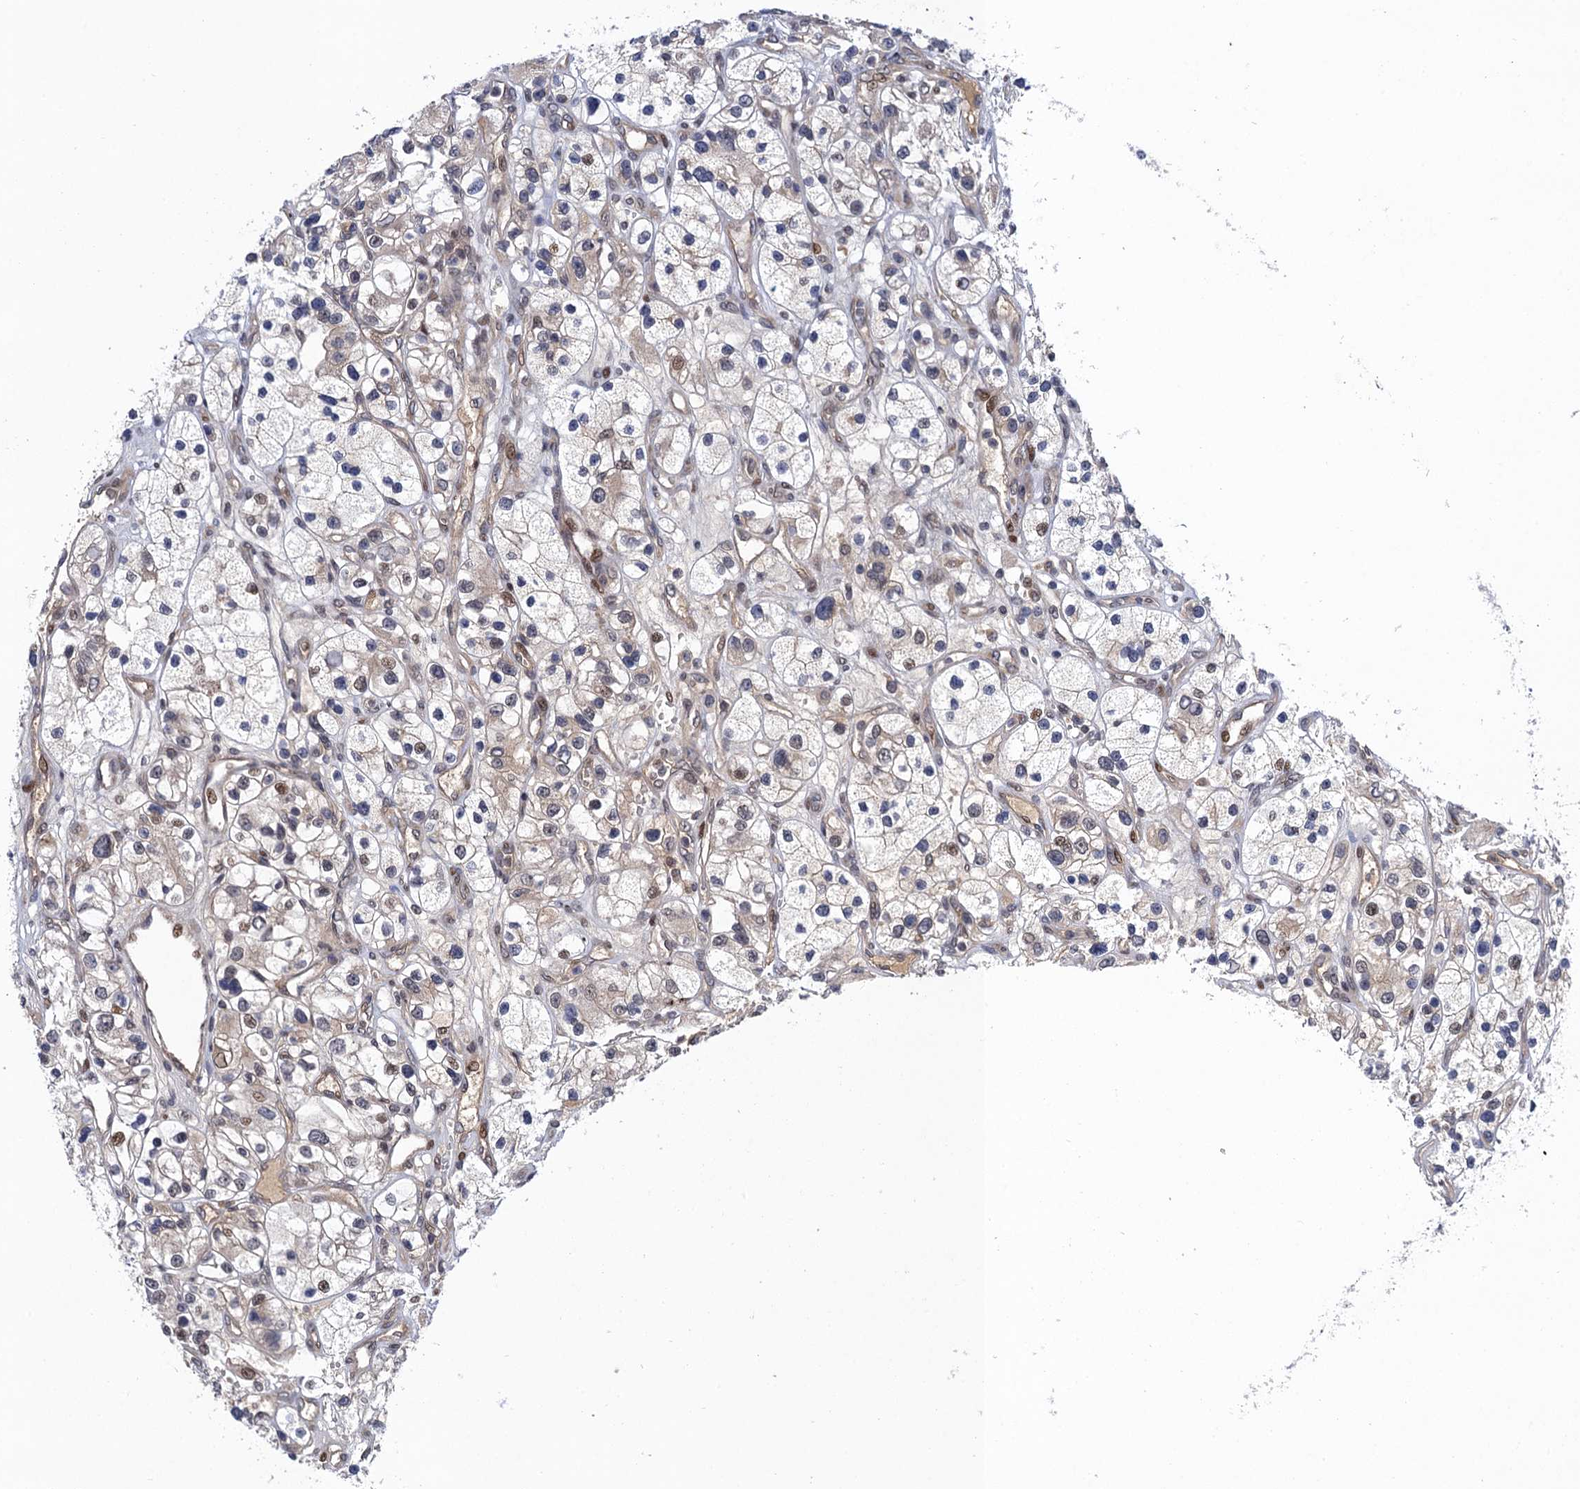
{"staining": {"intensity": "moderate", "quantity": "<25%", "location": "nuclear"}, "tissue": "renal cancer", "cell_type": "Tumor cells", "image_type": "cancer", "snomed": [{"axis": "morphology", "description": "Adenocarcinoma, NOS"}, {"axis": "topography", "description": "Kidney"}], "caption": "Tumor cells show low levels of moderate nuclear positivity in about <25% of cells in renal cancer (adenocarcinoma). (IHC, brightfield microscopy, high magnification).", "gene": "NEK8", "patient": {"sex": "female", "age": 57}}